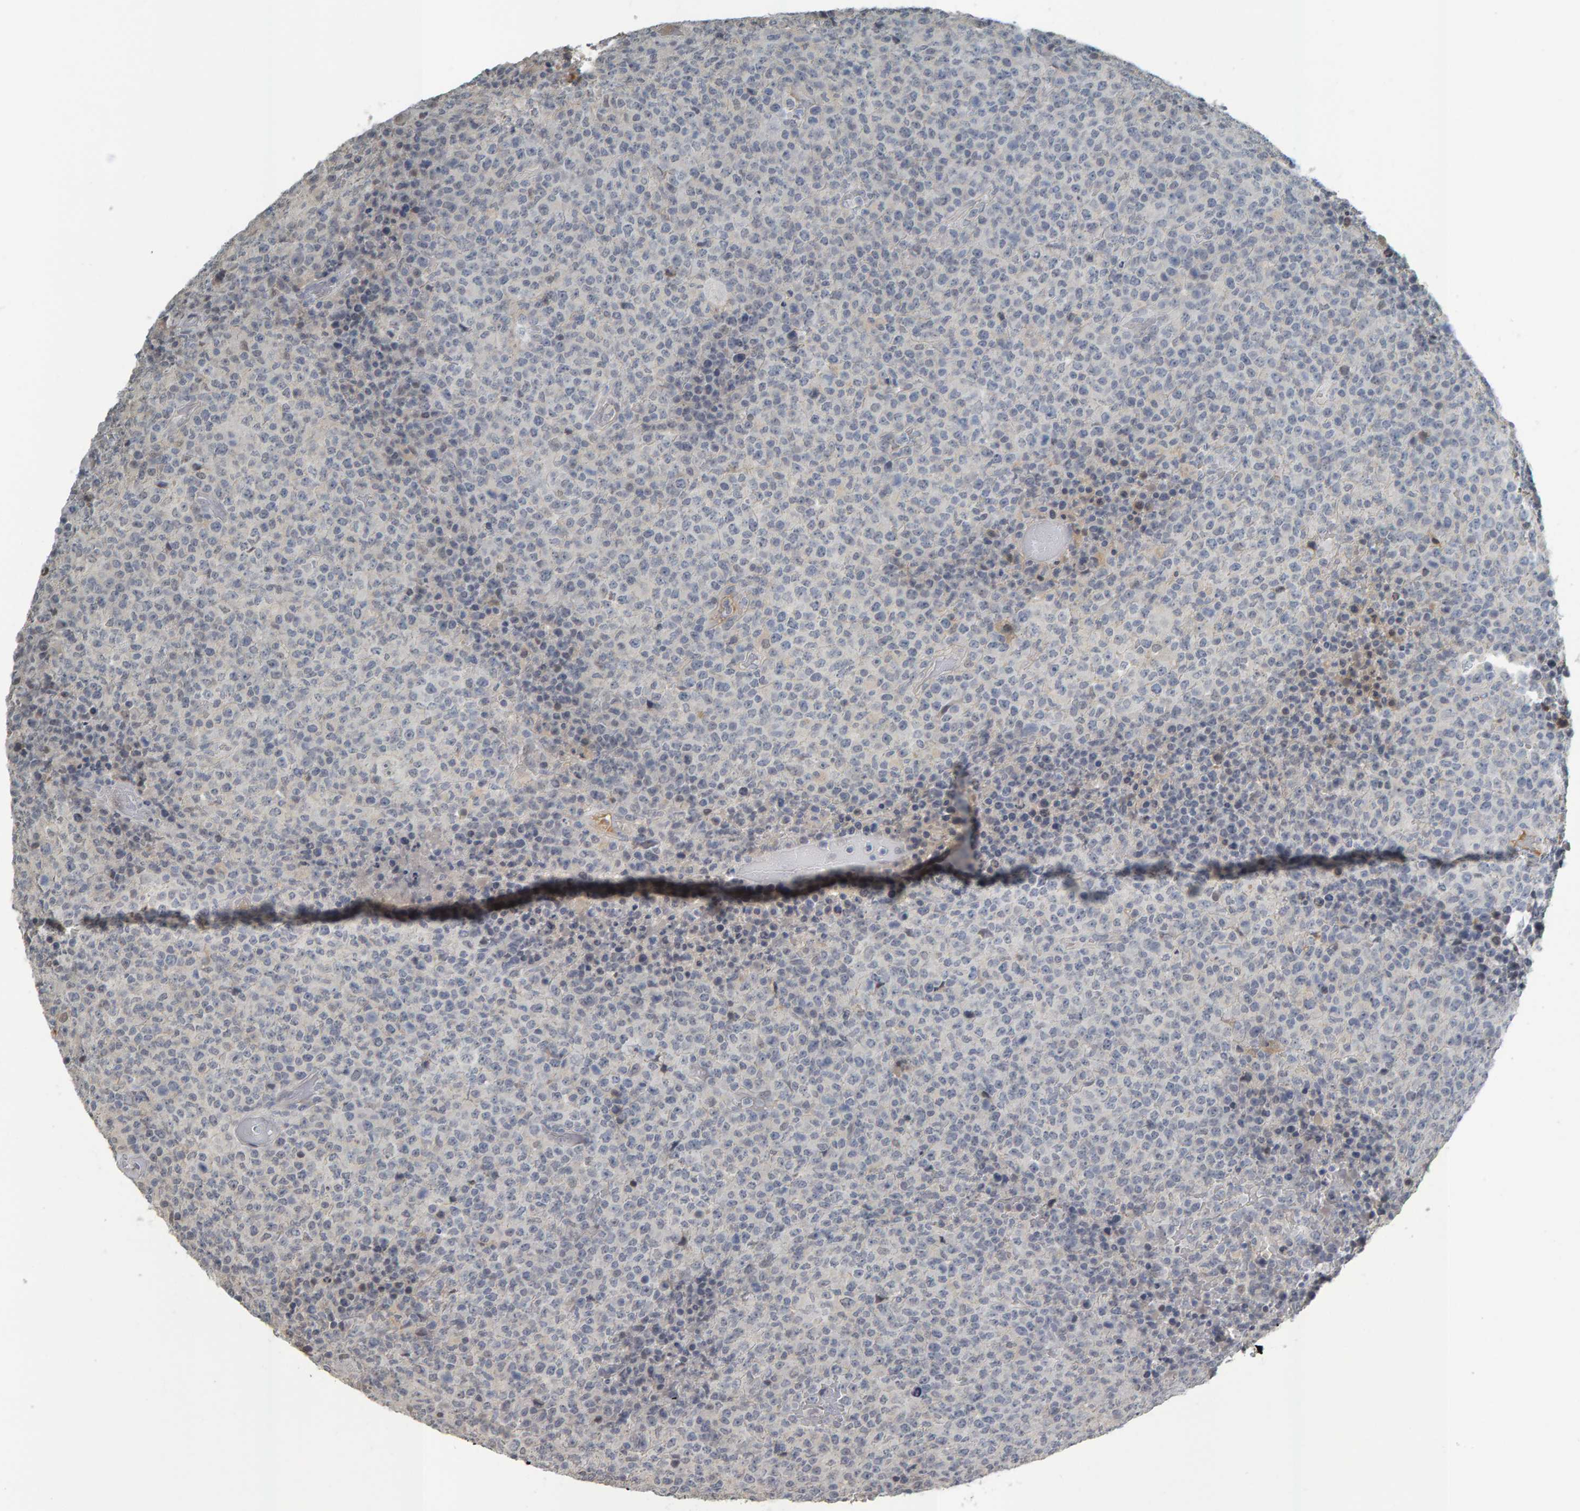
{"staining": {"intensity": "negative", "quantity": "none", "location": "none"}, "tissue": "lymphoma", "cell_type": "Tumor cells", "image_type": "cancer", "snomed": [{"axis": "morphology", "description": "Malignant lymphoma, non-Hodgkin's type, High grade"}, {"axis": "topography", "description": "Lymph node"}], "caption": "An image of human lymphoma is negative for staining in tumor cells.", "gene": "PYY", "patient": {"sex": "male", "age": 13}}